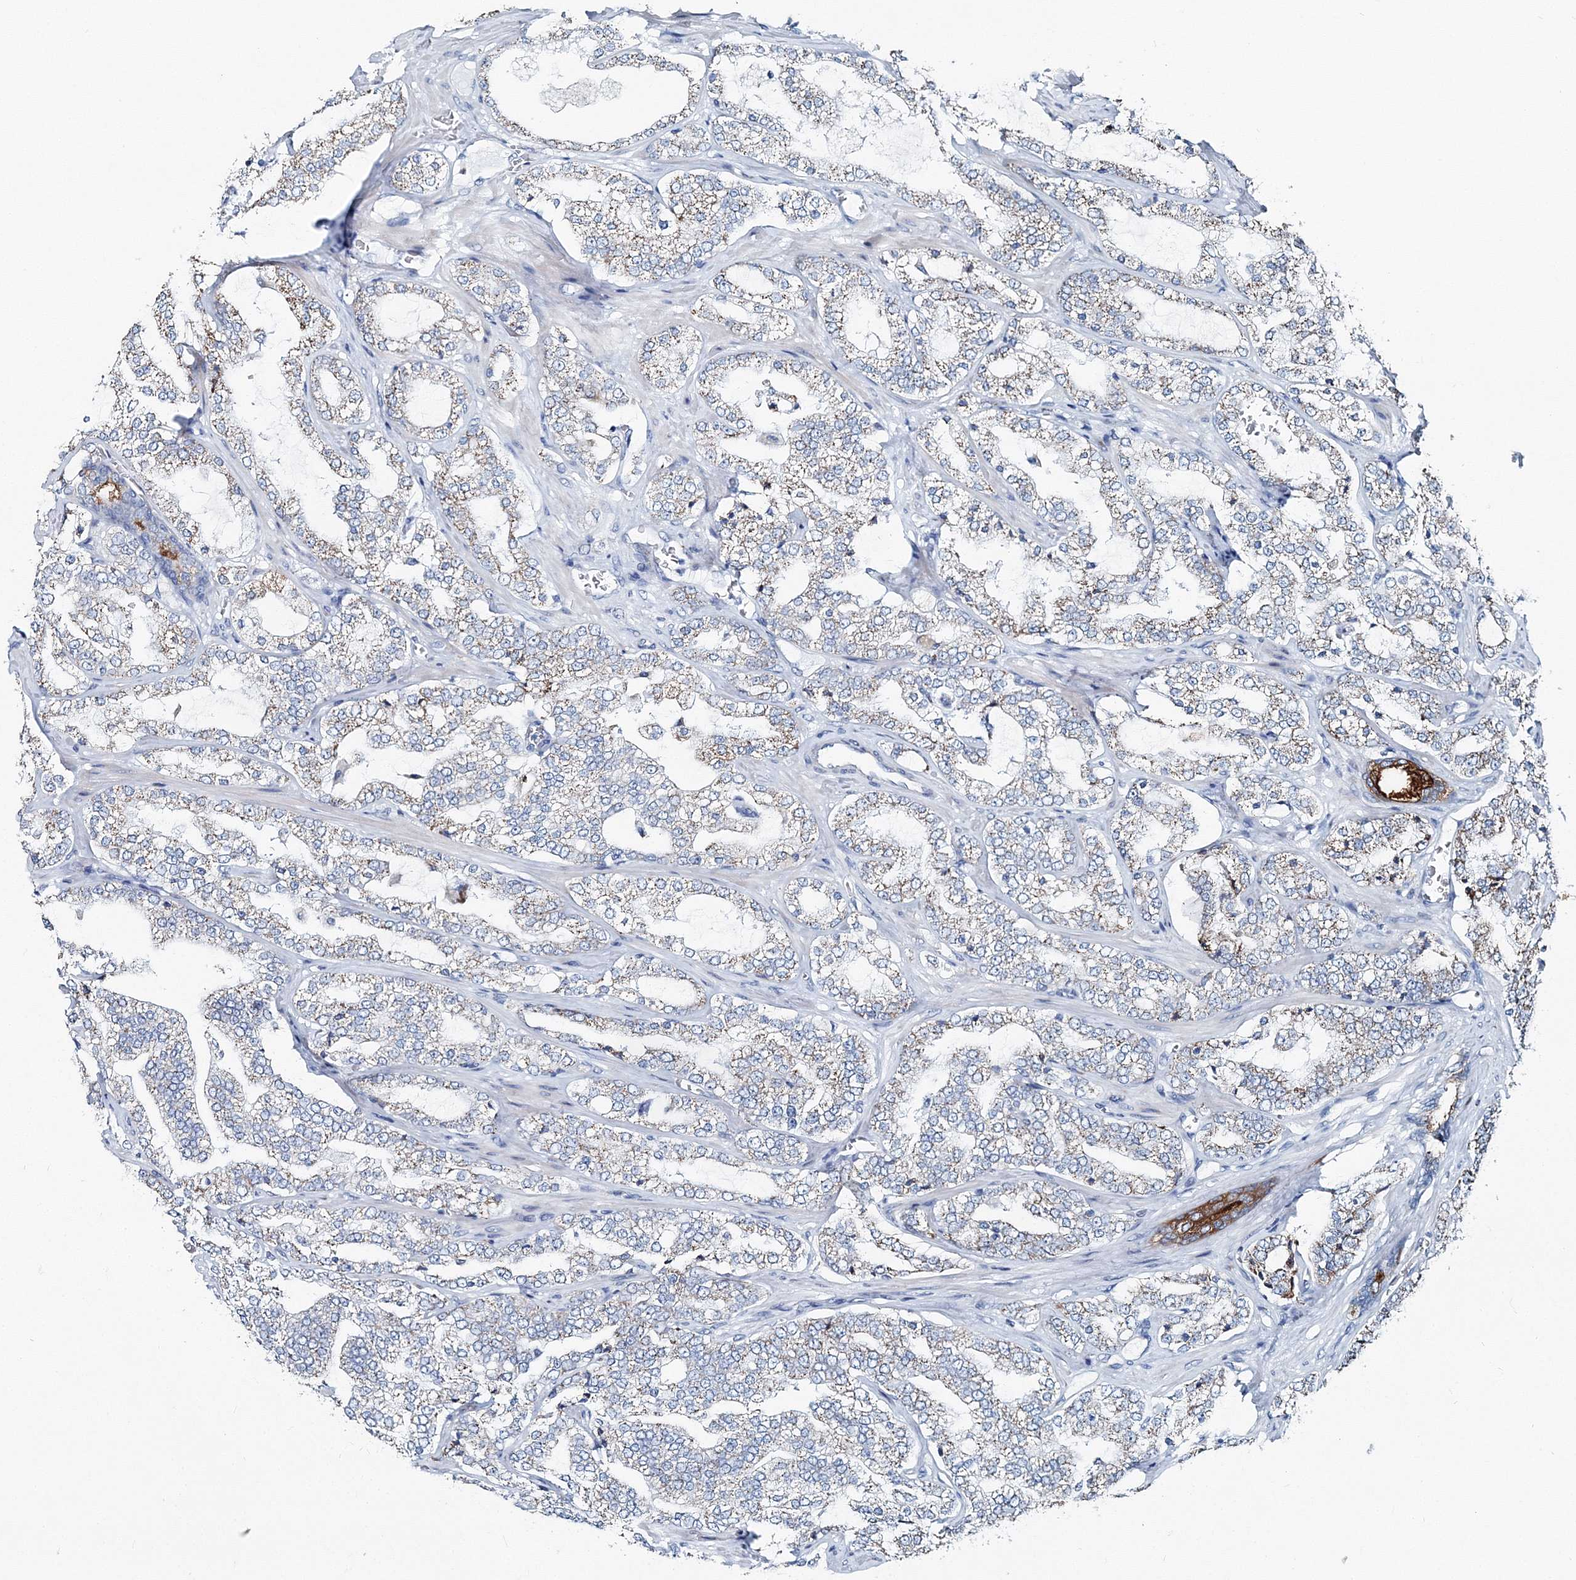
{"staining": {"intensity": "moderate", "quantity": "<25%", "location": "cytoplasmic/membranous"}, "tissue": "prostate cancer", "cell_type": "Tumor cells", "image_type": "cancer", "snomed": [{"axis": "morphology", "description": "Adenocarcinoma, High grade"}, {"axis": "topography", "description": "Prostate"}], "caption": "Prostate cancer tissue demonstrates moderate cytoplasmic/membranous expression in about <25% of tumor cells, visualized by immunohistochemistry. The staining is performed using DAB brown chromogen to label protein expression. The nuclei are counter-stained blue using hematoxylin.", "gene": "GABARAPL2", "patient": {"sex": "male", "age": 64}}